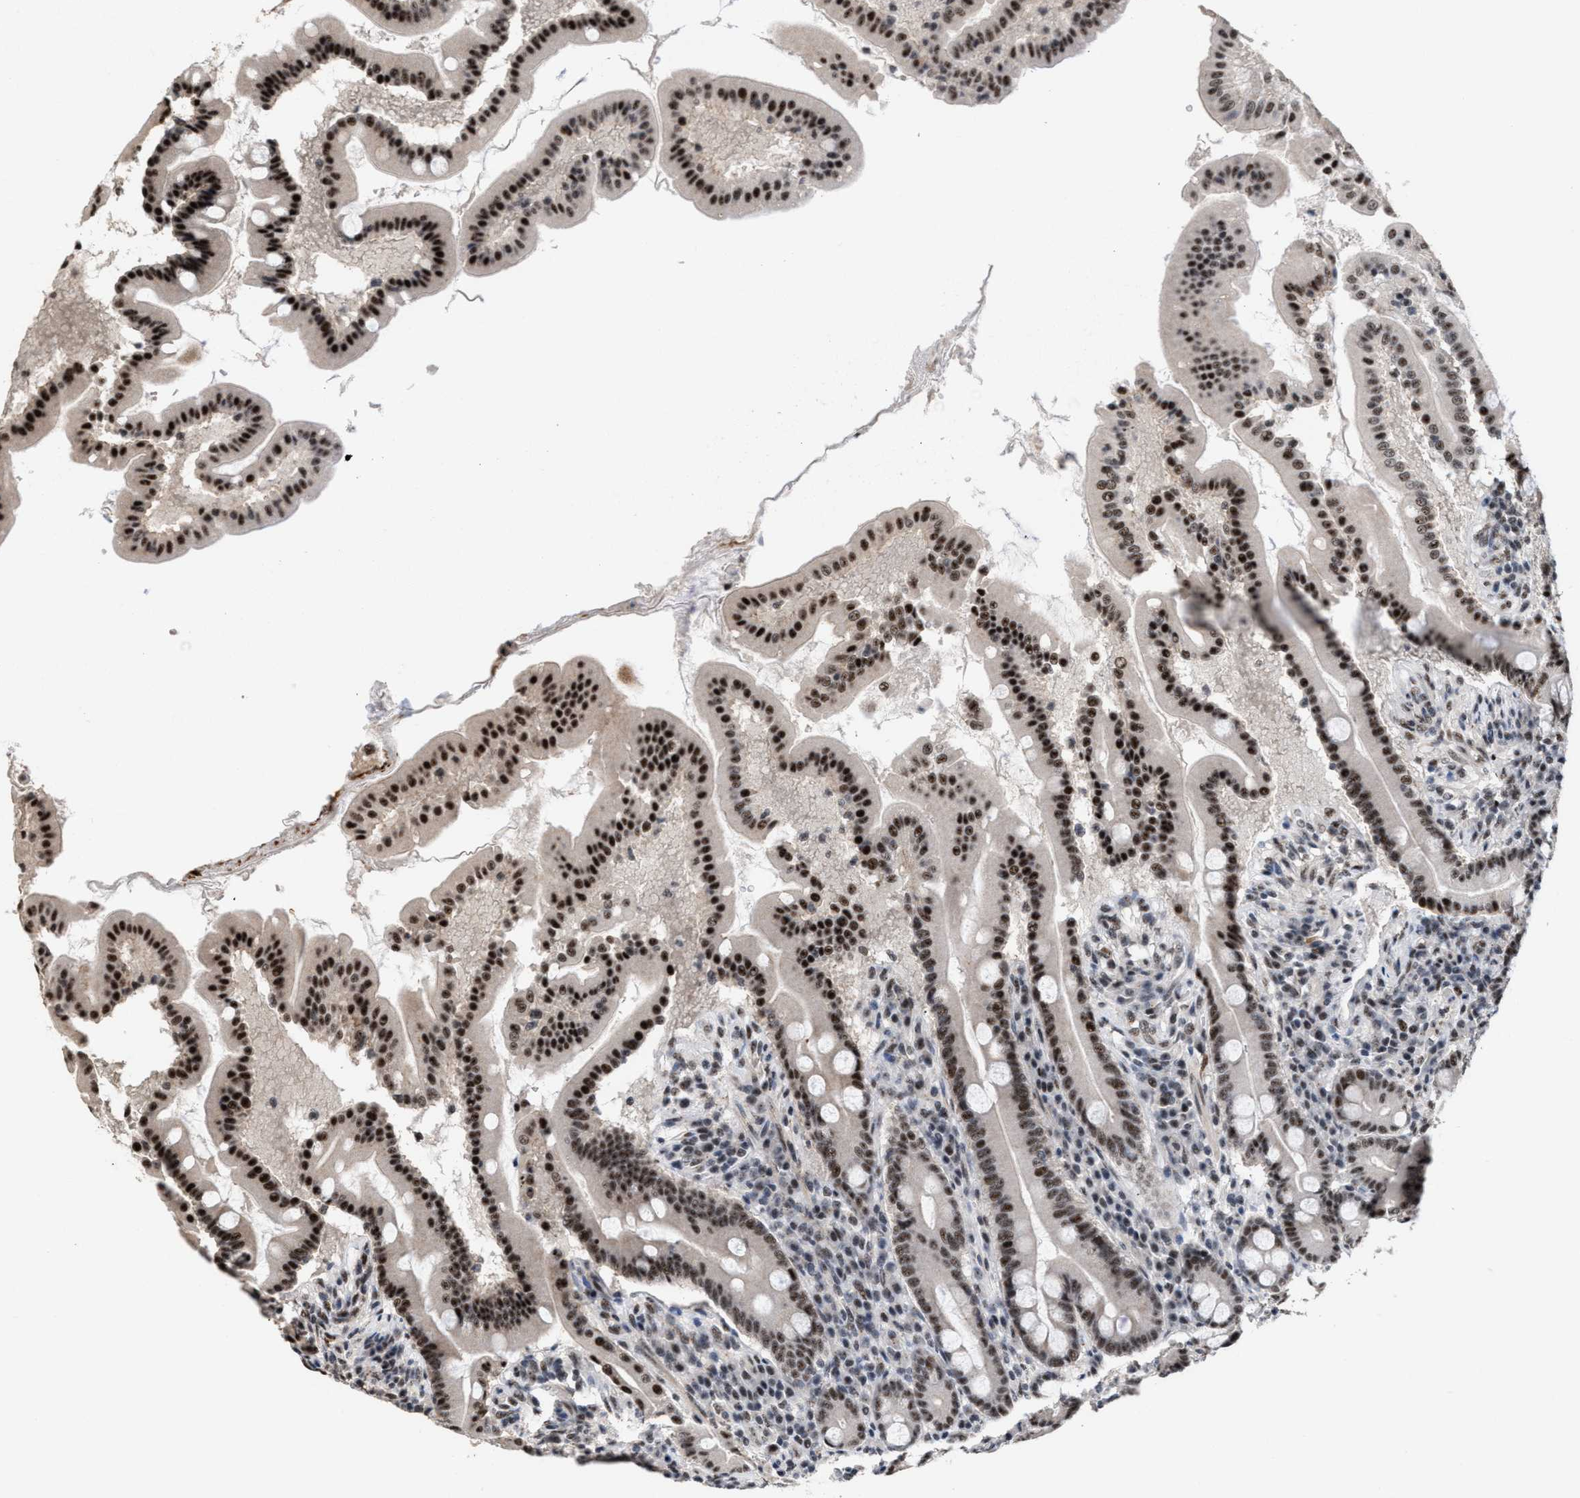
{"staining": {"intensity": "strong", "quantity": ">75%", "location": "nuclear"}, "tissue": "duodenum", "cell_type": "Glandular cells", "image_type": "normal", "snomed": [{"axis": "morphology", "description": "Normal tissue, NOS"}, {"axis": "topography", "description": "Duodenum"}], "caption": "A brown stain highlights strong nuclear staining of a protein in glandular cells of benign human duodenum. (brown staining indicates protein expression, while blue staining denotes nuclei).", "gene": "EIF4A3", "patient": {"sex": "male", "age": 50}}